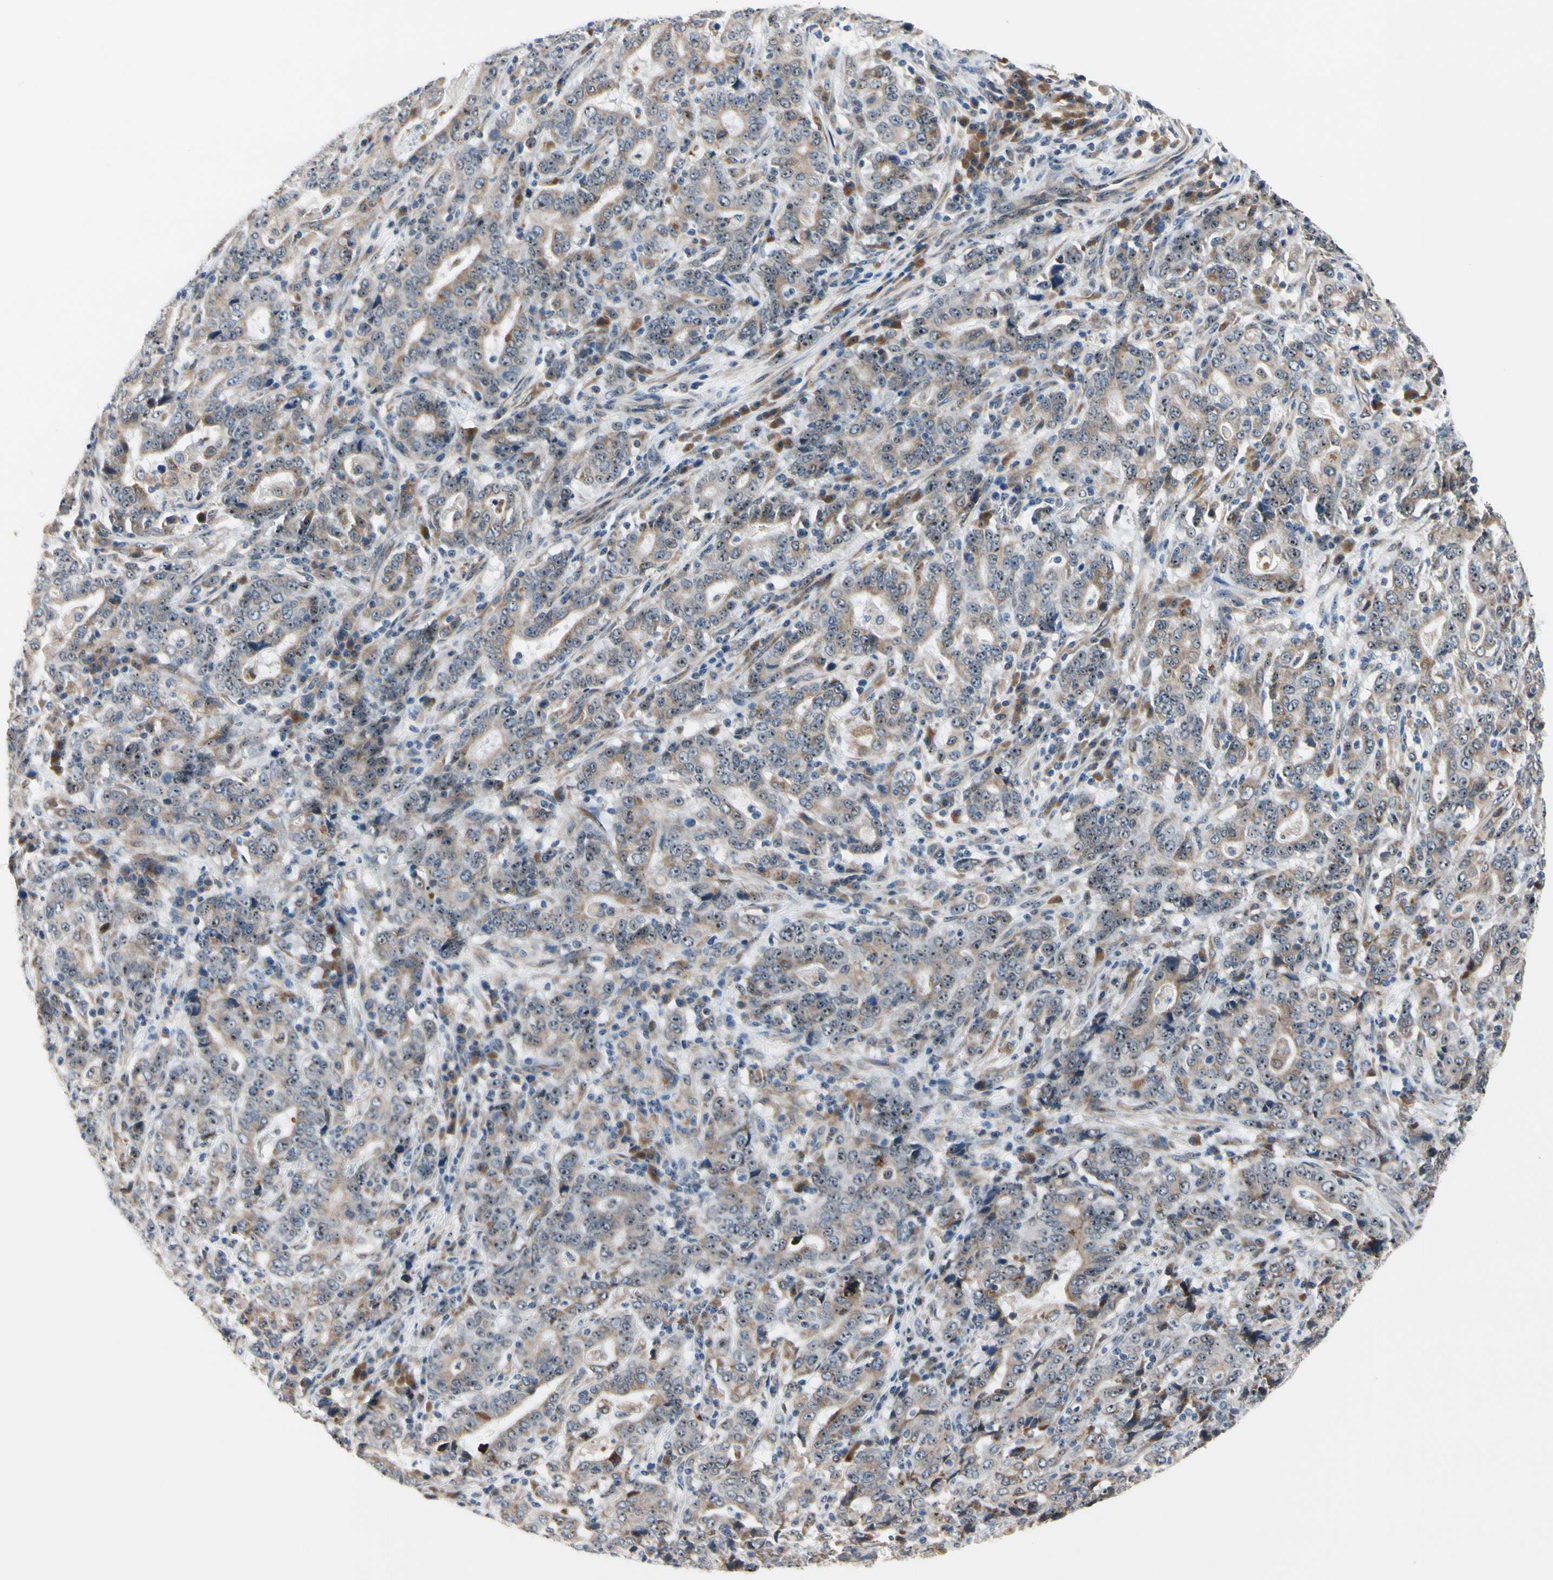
{"staining": {"intensity": "weak", "quantity": ">75%", "location": "cytoplasmic/membranous"}, "tissue": "stomach cancer", "cell_type": "Tumor cells", "image_type": "cancer", "snomed": [{"axis": "morphology", "description": "Normal tissue, NOS"}, {"axis": "morphology", "description": "Adenocarcinoma, NOS"}, {"axis": "topography", "description": "Stomach, upper"}, {"axis": "topography", "description": "Stomach"}], "caption": "Human adenocarcinoma (stomach) stained for a protein (brown) shows weak cytoplasmic/membranous positive staining in about >75% of tumor cells.", "gene": "TMED7", "patient": {"sex": "male", "age": 59}}